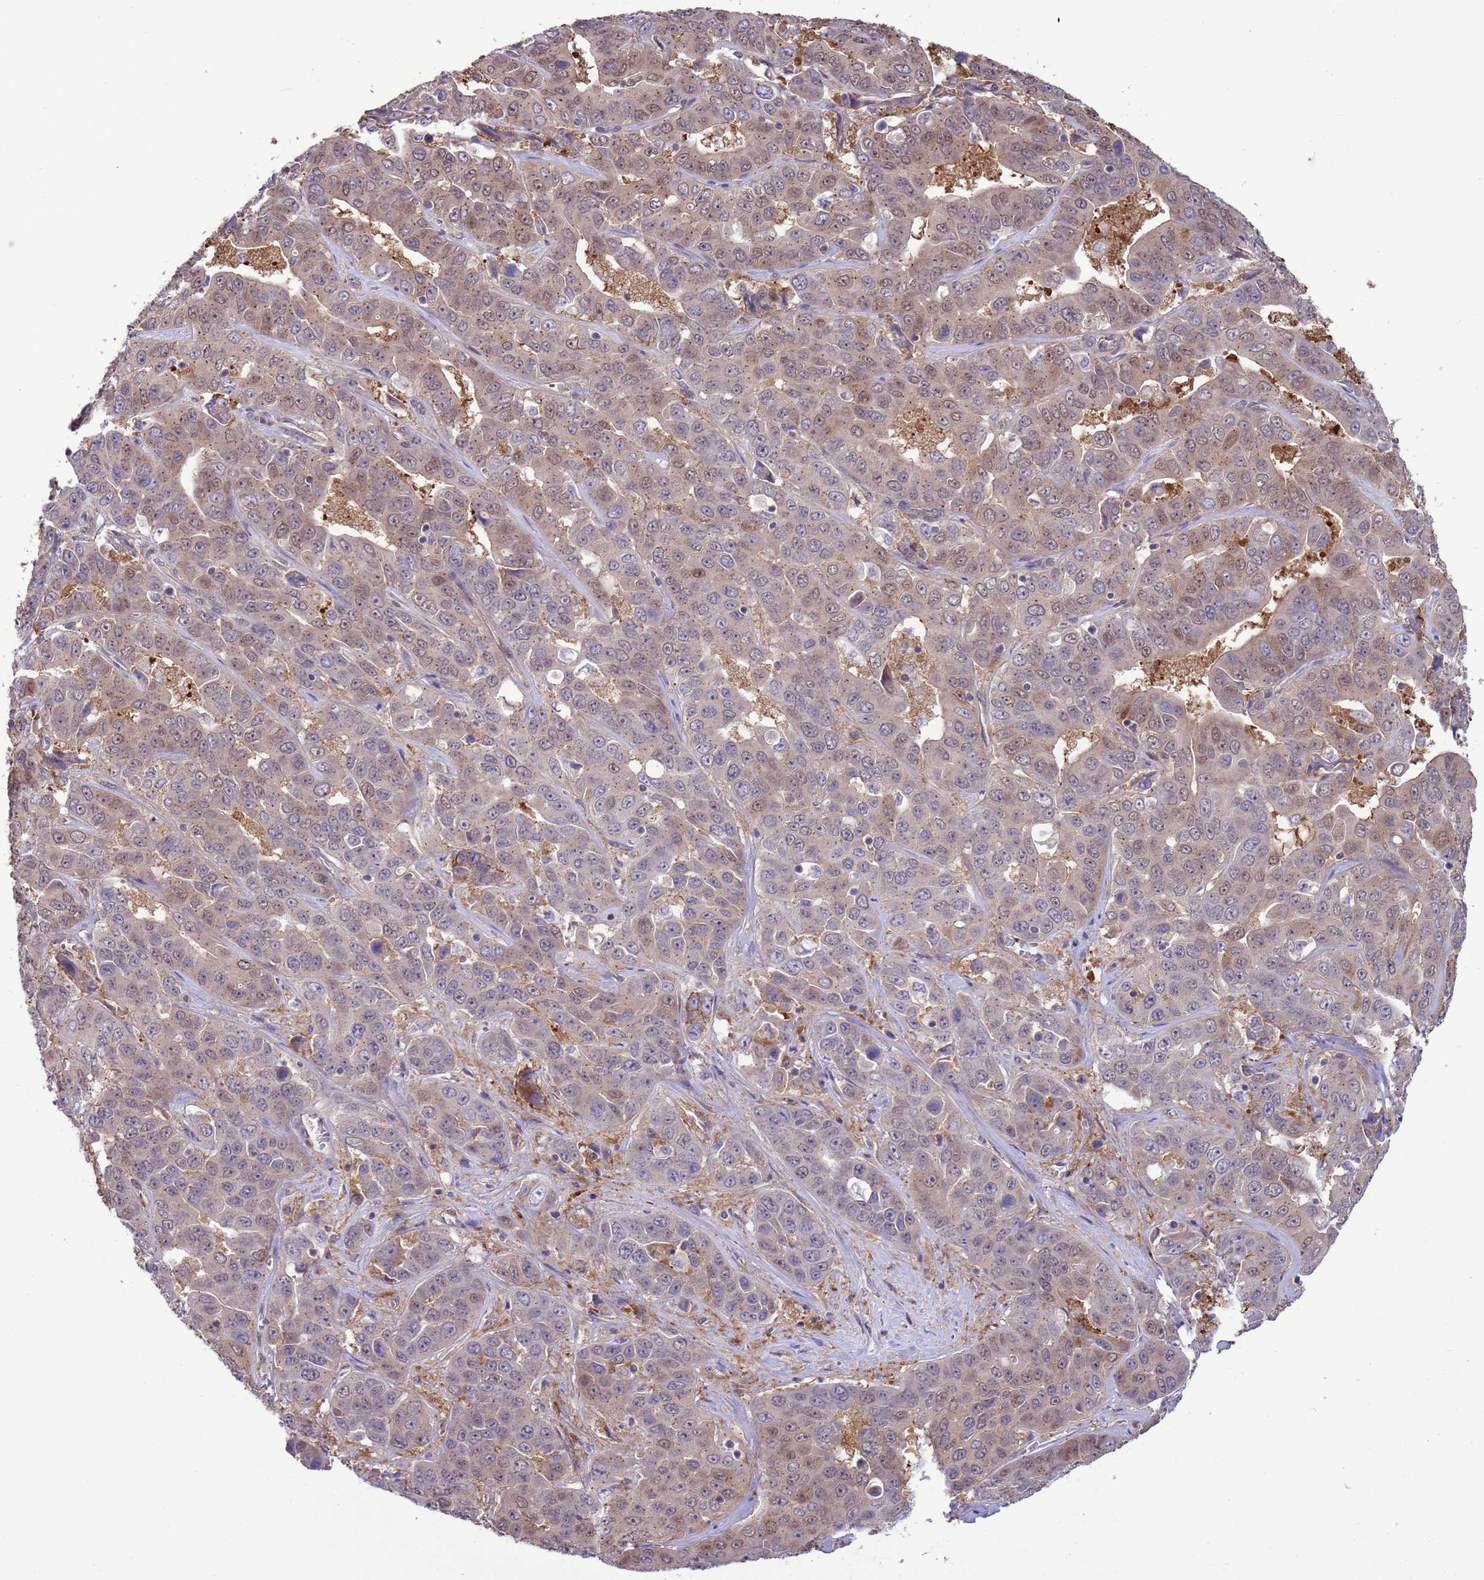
{"staining": {"intensity": "weak", "quantity": "<25%", "location": "nuclear"}, "tissue": "liver cancer", "cell_type": "Tumor cells", "image_type": "cancer", "snomed": [{"axis": "morphology", "description": "Cholangiocarcinoma"}, {"axis": "topography", "description": "Liver"}], "caption": "An image of liver cholangiocarcinoma stained for a protein shows no brown staining in tumor cells. Nuclei are stained in blue.", "gene": "GJA10", "patient": {"sex": "female", "age": 52}}